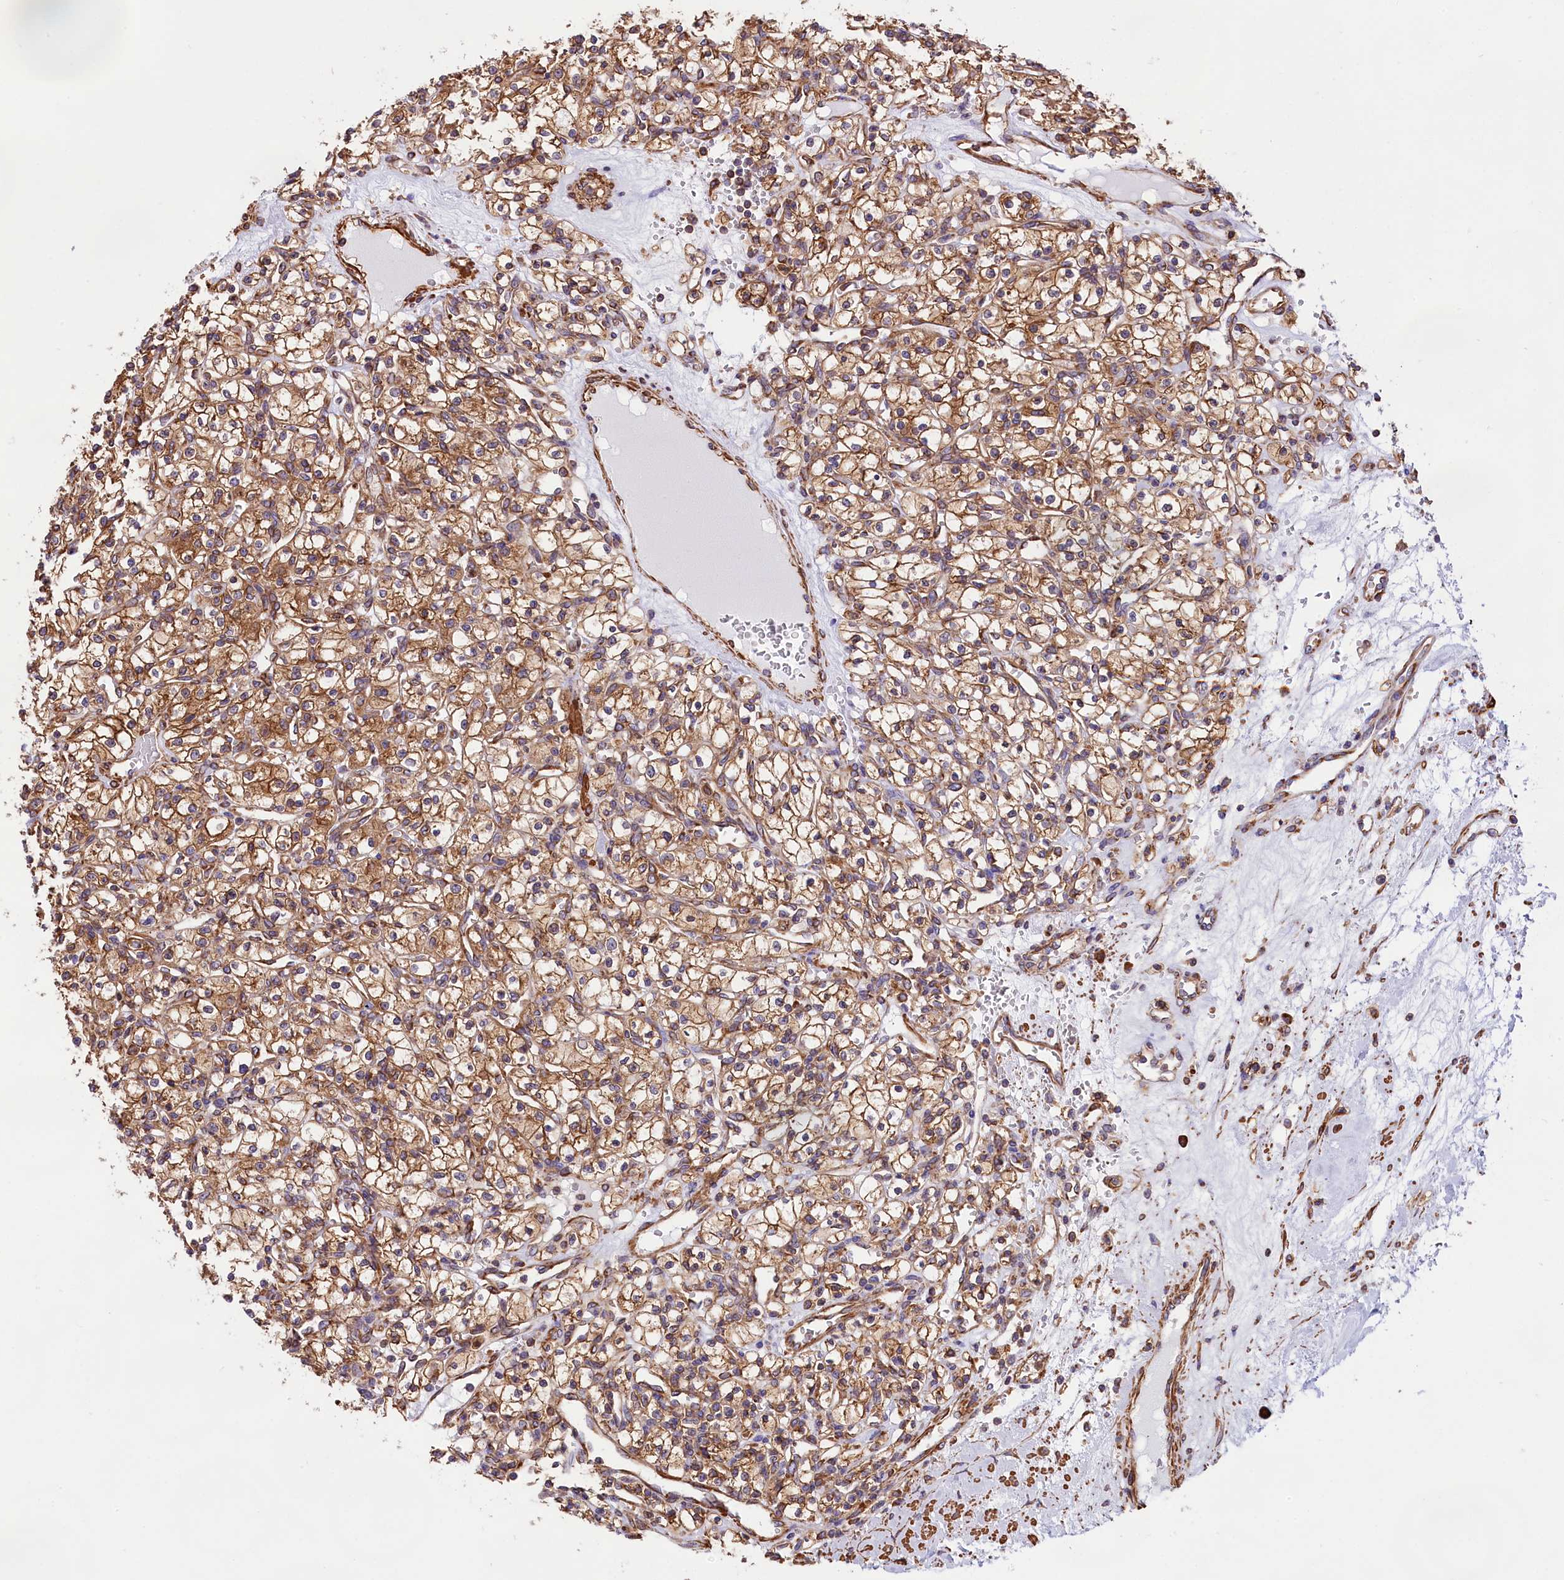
{"staining": {"intensity": "moderate", "quantity": ">75%", "location": "cytoplasmic/membranous"}, "tissue": "renal cancer", "cell_type": "Tumor cells", "image_type": "cancer", "snomed": [{"axis": "morphology", "description": "Adenocarcinoma, NOS"}, {"axis": "topography", "description": "Kidney"}], "caption": "This image shows IHC staining of adenocarcinoma (renal), with medium moderate cytoplasmic/membranous staining in about >75% of tumor cells.", "gene": "GYS1", "patient": {"sex": "female", "age": 59}}